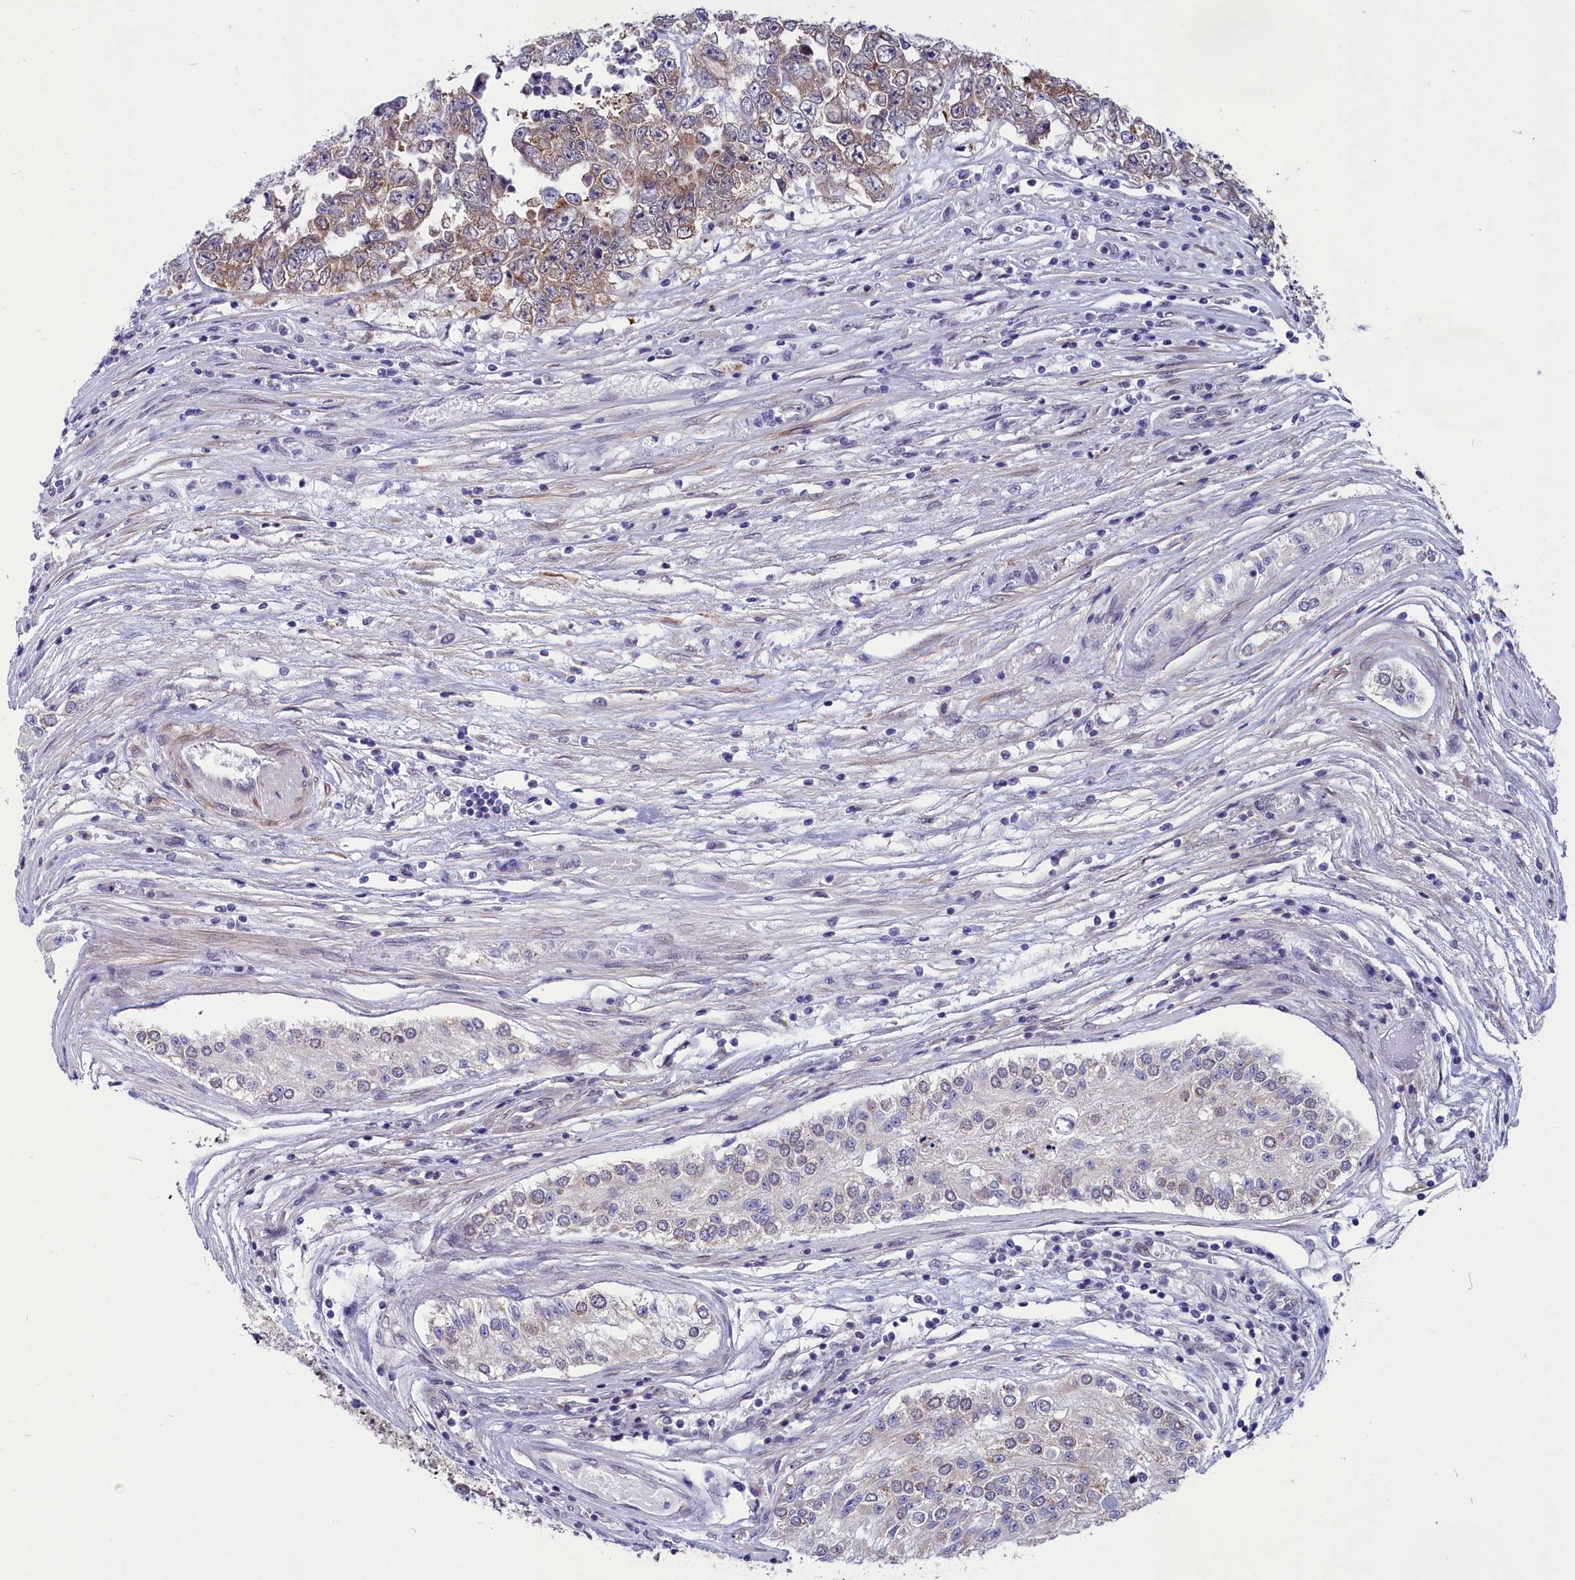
{"staining": {"intensity": "weak", "quantity": ">75%", "location": "cytoplasmic/membranous"}, "tissue": "testis cancer", "cell_type": "Tumor cells", "image_type": "cancer", "snomed": [{"axis": "morphology", "description": "Carcinoma, Embryonal, NOS"}, {"axis": "topography", "description": "Testis"}], "caption": "Testis cancer (embryonal carcinoma) stained for a protein (brown) shows weak cytoplasmic/membranous positive positivity in approximately >75% of tumor cells.", "gene": "SCD5", "patient": {"sex": "male", "age": 25}}